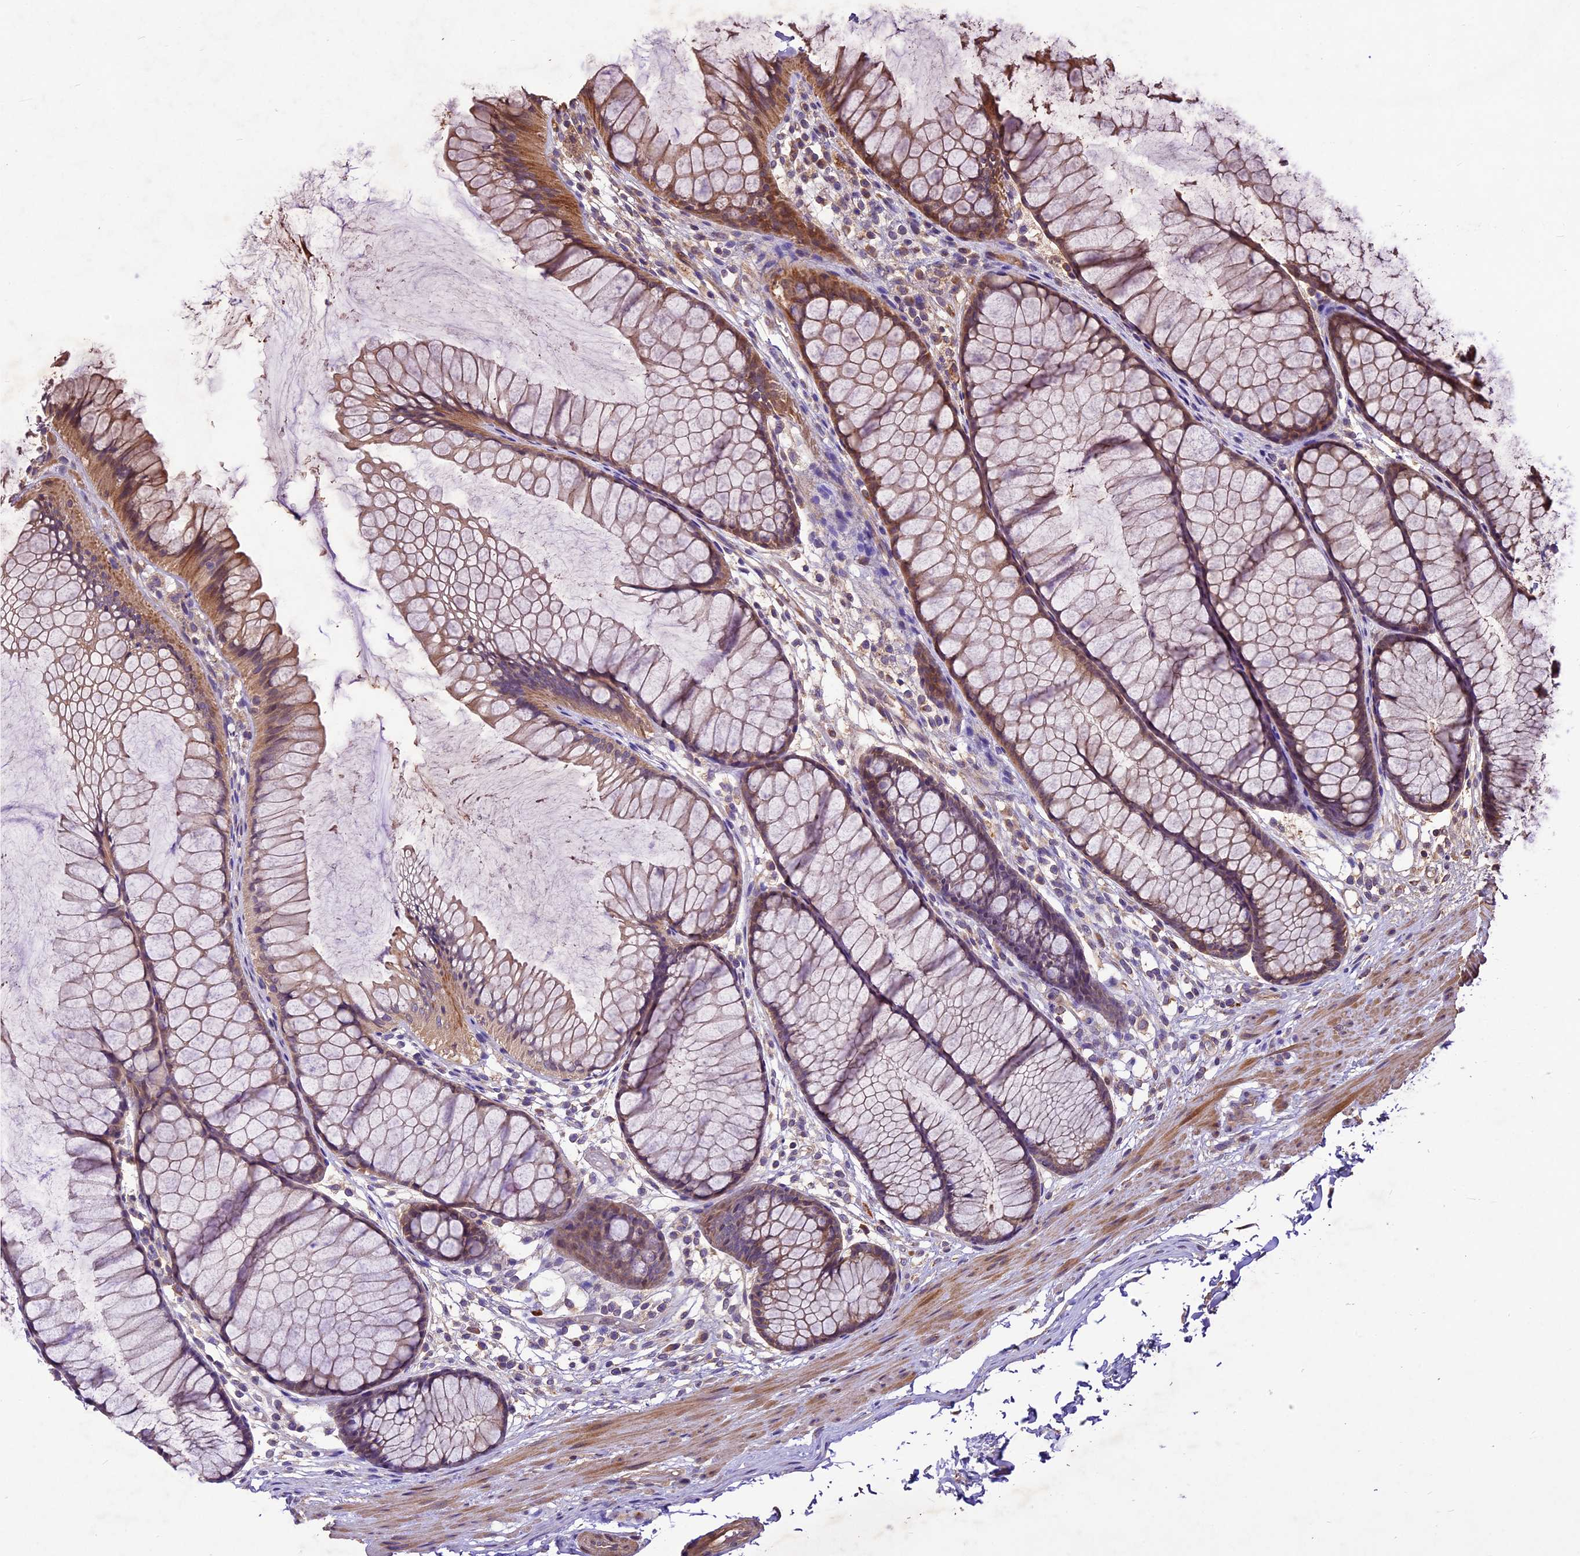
{"staining": {"intensity": "moderate", "quantity": ">75%", "location": "cytoplasmic/membranous"}, "tissue": "colon", "cell_type": "Endothelial cells", "image_type": "normal", "snomed": [{"axis": "morphology", "description": "Normal tissue, NOS"}, {"axis": "topography", "description": "Colon"}], "caption": "High-magnification brightfield microscopy of unremarkable colon stained with DAB (brown) and counterstained with hematoxylin (blue). endothelial cells exhibit moderate cytoplasmic/membranous staining is seen in approximately>75% of cells. The staining is performed using DAB brown chromogen to label protein expression. The nuclei are counter-stained blue using hematoxylin.", "gene": "CRLF1", "patient": {"sex": "female", "age": 82}}